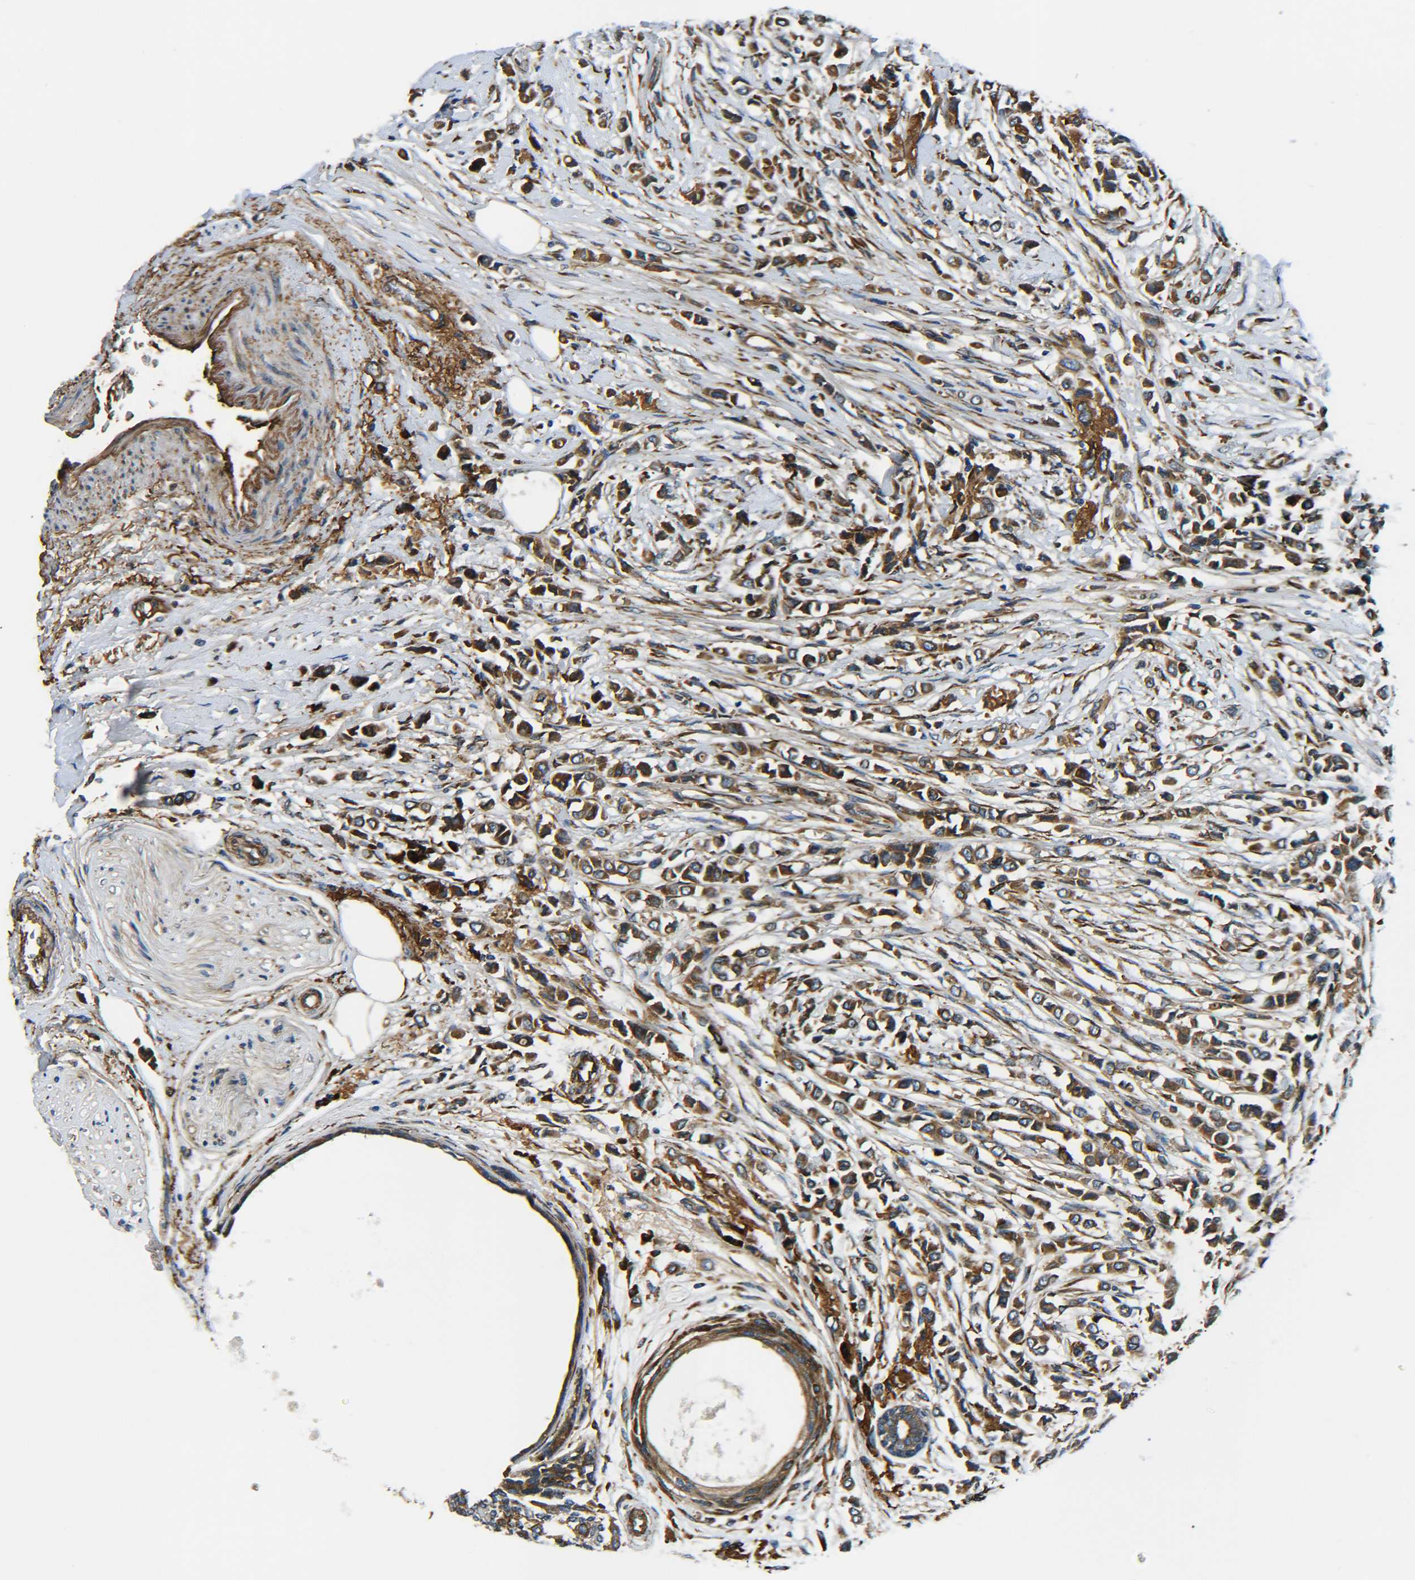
{"staining": {"intensity": "strong", "quantity": ">75%", "location": "cytoplasmic/membranous"}, "tissue": "breast cancer", "cell_type": "Tumor cells", "image_type": "cancer", "snomed": [{"axis": "morphology", "description": "Lobular carcinoma"}, {"axis": "topography", "description": "Breast"}], "caption": "An IHC image of tumor tissue is shown. Protein staining in brown shows strong cytoplasmic/membranous positivity in breast lobular carcinoma within tumor cells.", "gene": "PREB", "patient": {"sex": "female", "age": 51}}